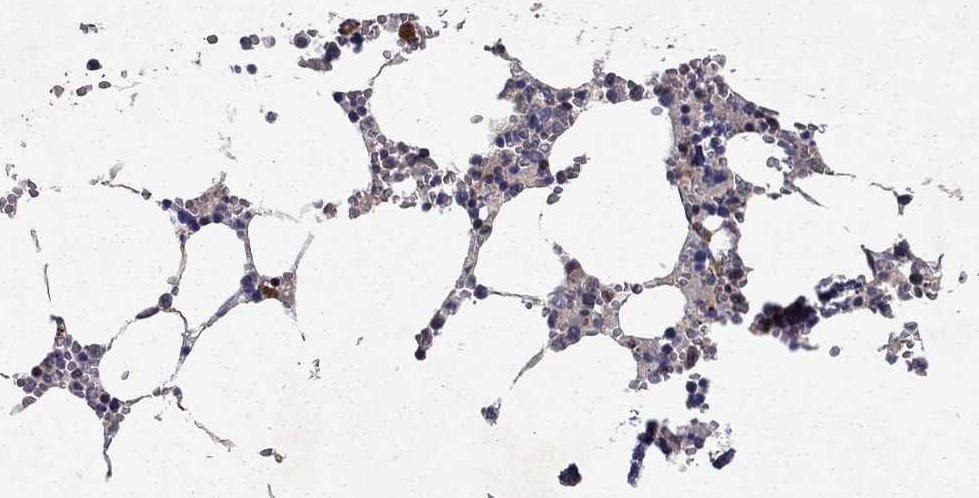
{"staining": {"intensity": "strong", "quantity": "<25%", "location": "cytoplasmic/membranous,nuclear"}, "tissue": "bone marrow", "cell_type": "Hematopoietic cells", "image_type": "normal", "snomed": [{"axis": "morphology", "description": "Normal tissue, NOS"}, {"axis": "topography", "description": "Bone marrow"}], "caption": "A high-resolution photomicrograph shows immunohistochemistry staining of unremarkable bone marrow, which shows strong cytoplasmic/membranous,nuclear staining in about <25% of hematopoietic cells.", "gene": "CRTC1", "patient": {"sex": "male", "age": 54}}